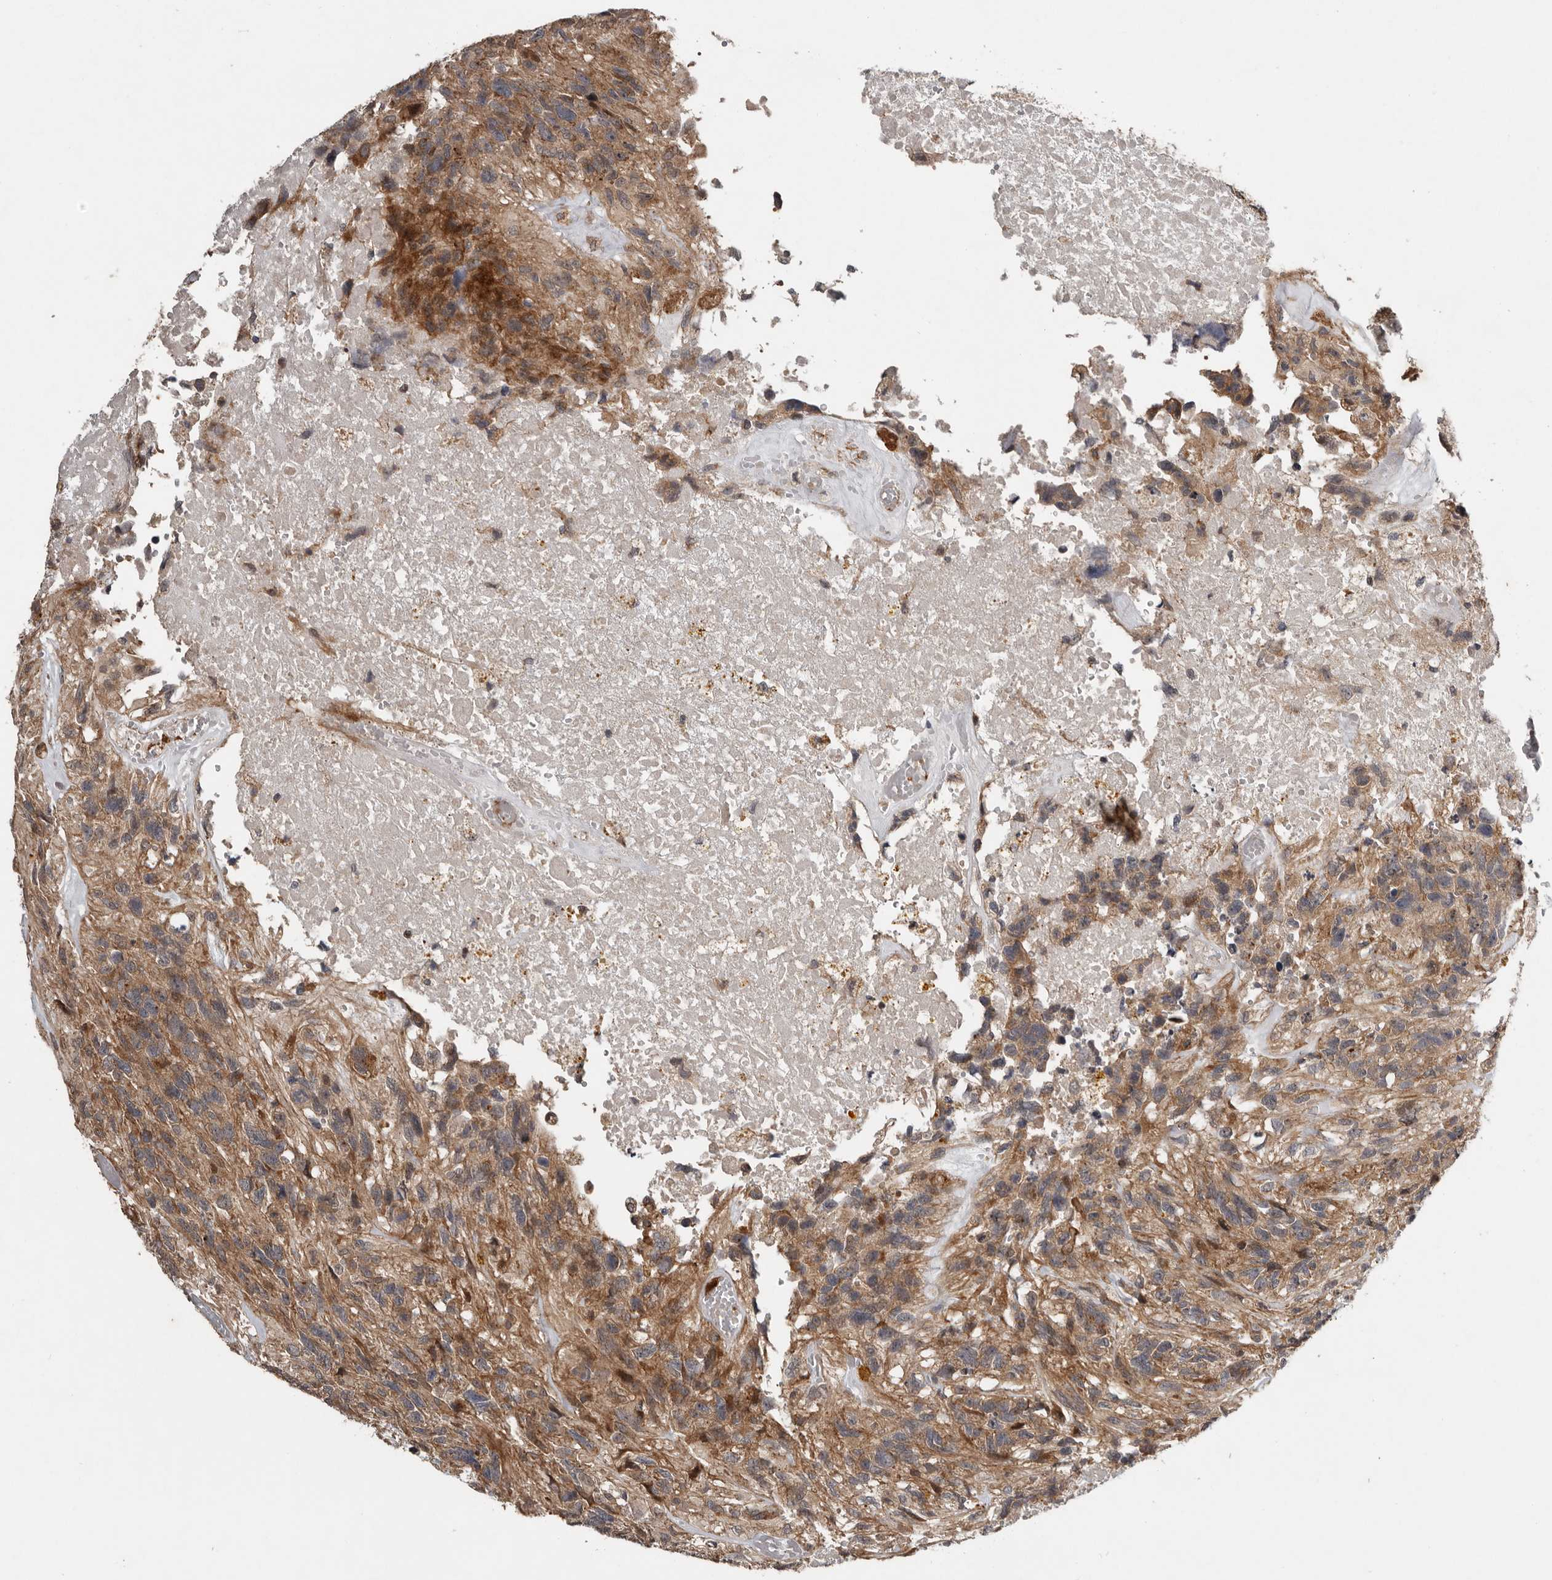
{"staining": {"intensity": "moderate", "quantity": ">75%", "location": "cytoplasmic/membranous"}, "tissue": "glioma", "cell_type": "Tumor cells", "image_type": "cancer", "snomed": [{"axis": "morphology", "description": "Glioma, malignant, High grade"}, {"axis": "topography", "description": "Brain"}], "caption": "A medium amount of moderate cytoplasmic/membranous expression is present in approximately >75% of tumor cells in malignant high-grade glioma tissue.", "gene": "CCDC190", "patient": {"sex": "male", "age": 69}}